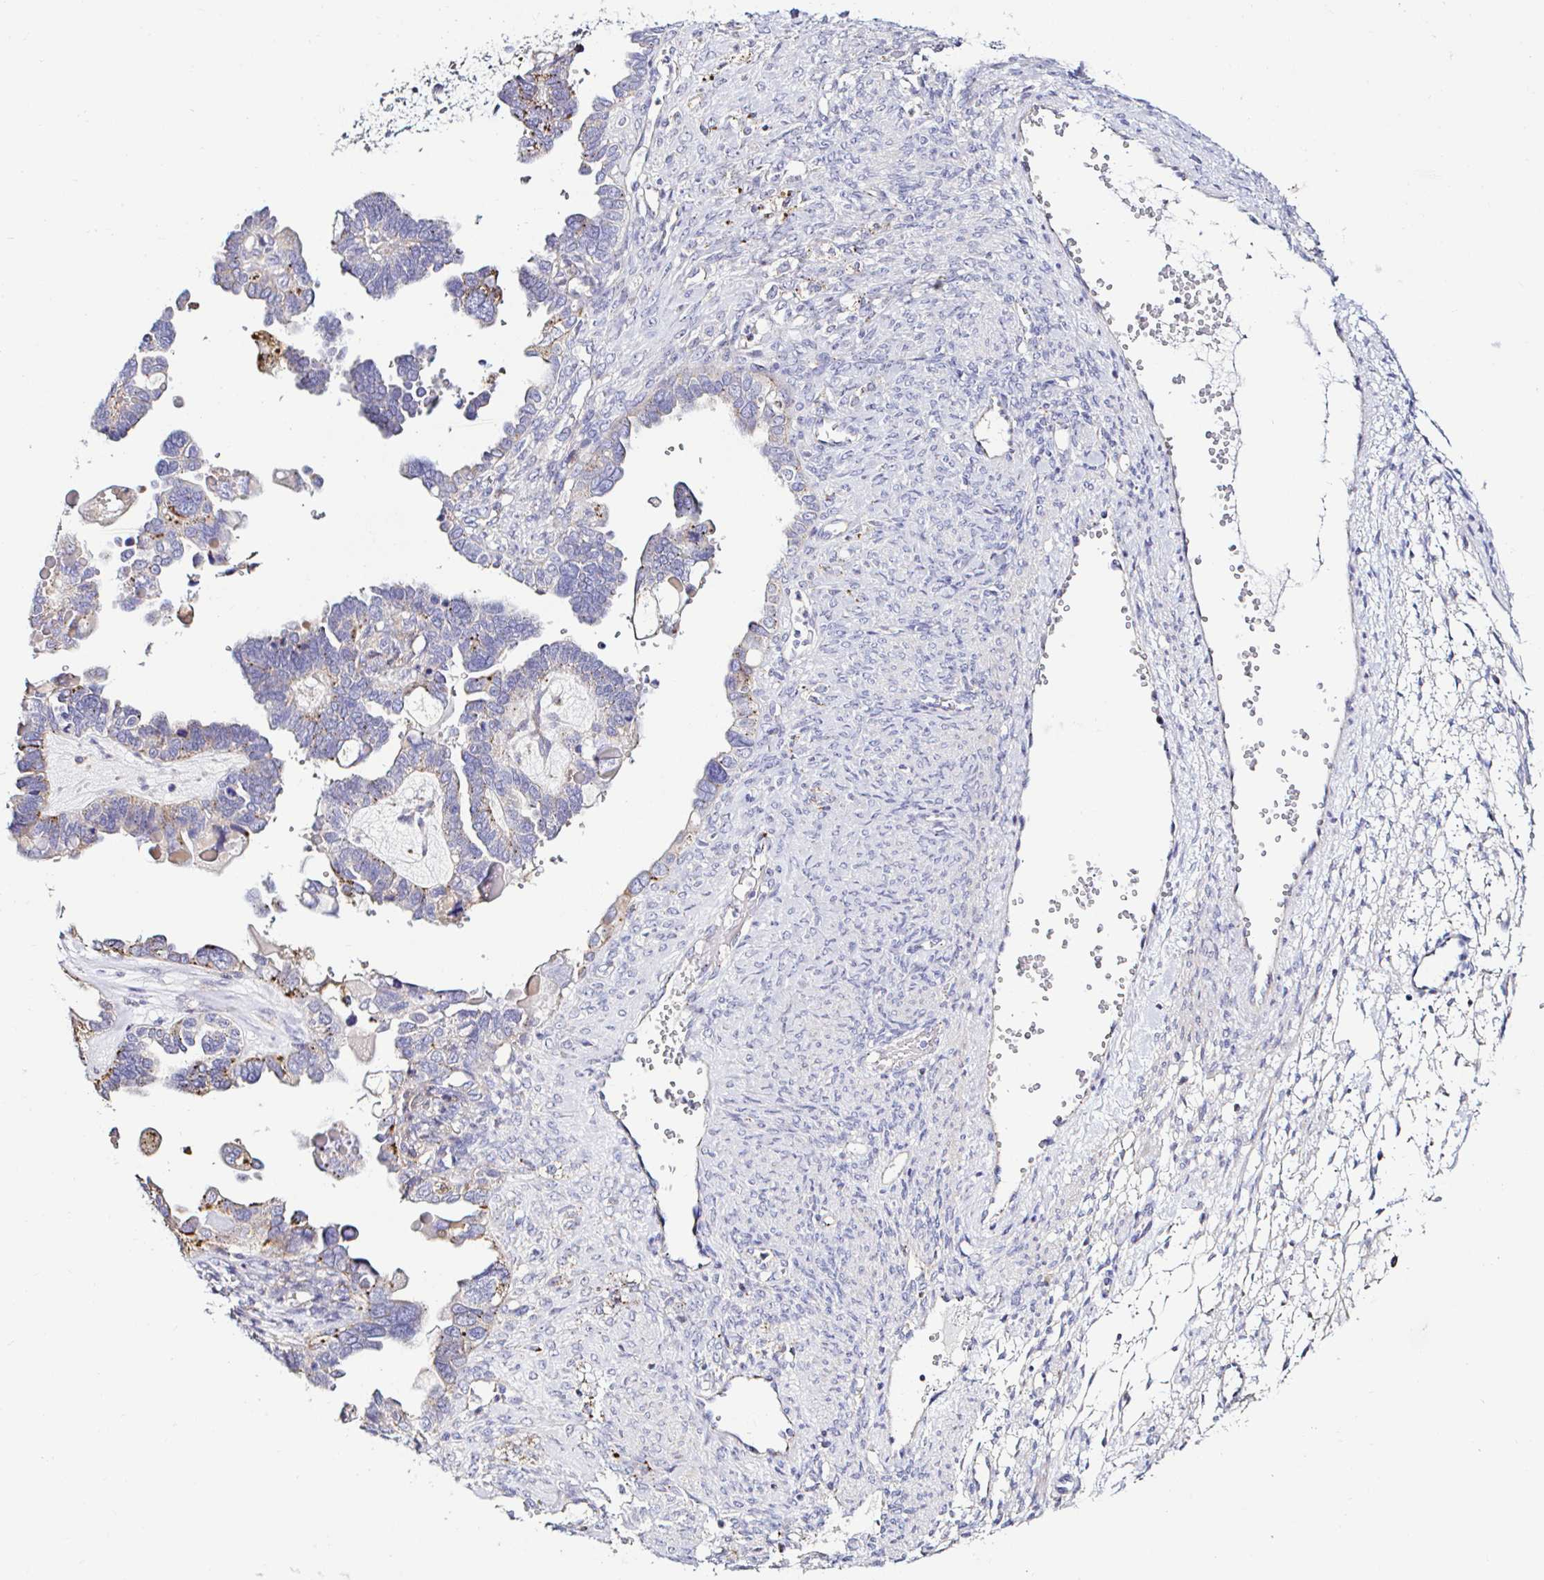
{"staining": {"intensity": "weak", "quantity": "<25%", "location": "cytoplasmic/membranous"}, "tissue": "ovarian cancer", "cell_type": "Tumor cells", "image_type": "cancer", "snomed": [{"axis": "morphology", "description": "Cystadenocarcinoma, serous, NOS"}, {"axis": "topography", "description": "Ovary"}], "caption": "A high-resolution micrograph shows immunohistochemistry staining of ovarian cancer, which exhibits no significant expression in tumor cells. The staining is performed using DAB (3,3'-diaminobenzidine) brown chromogen with nuclei counter-stained in using hematoxylin.", "gene": "GALNS", "patient": {"sex": "female", "age": 51}}